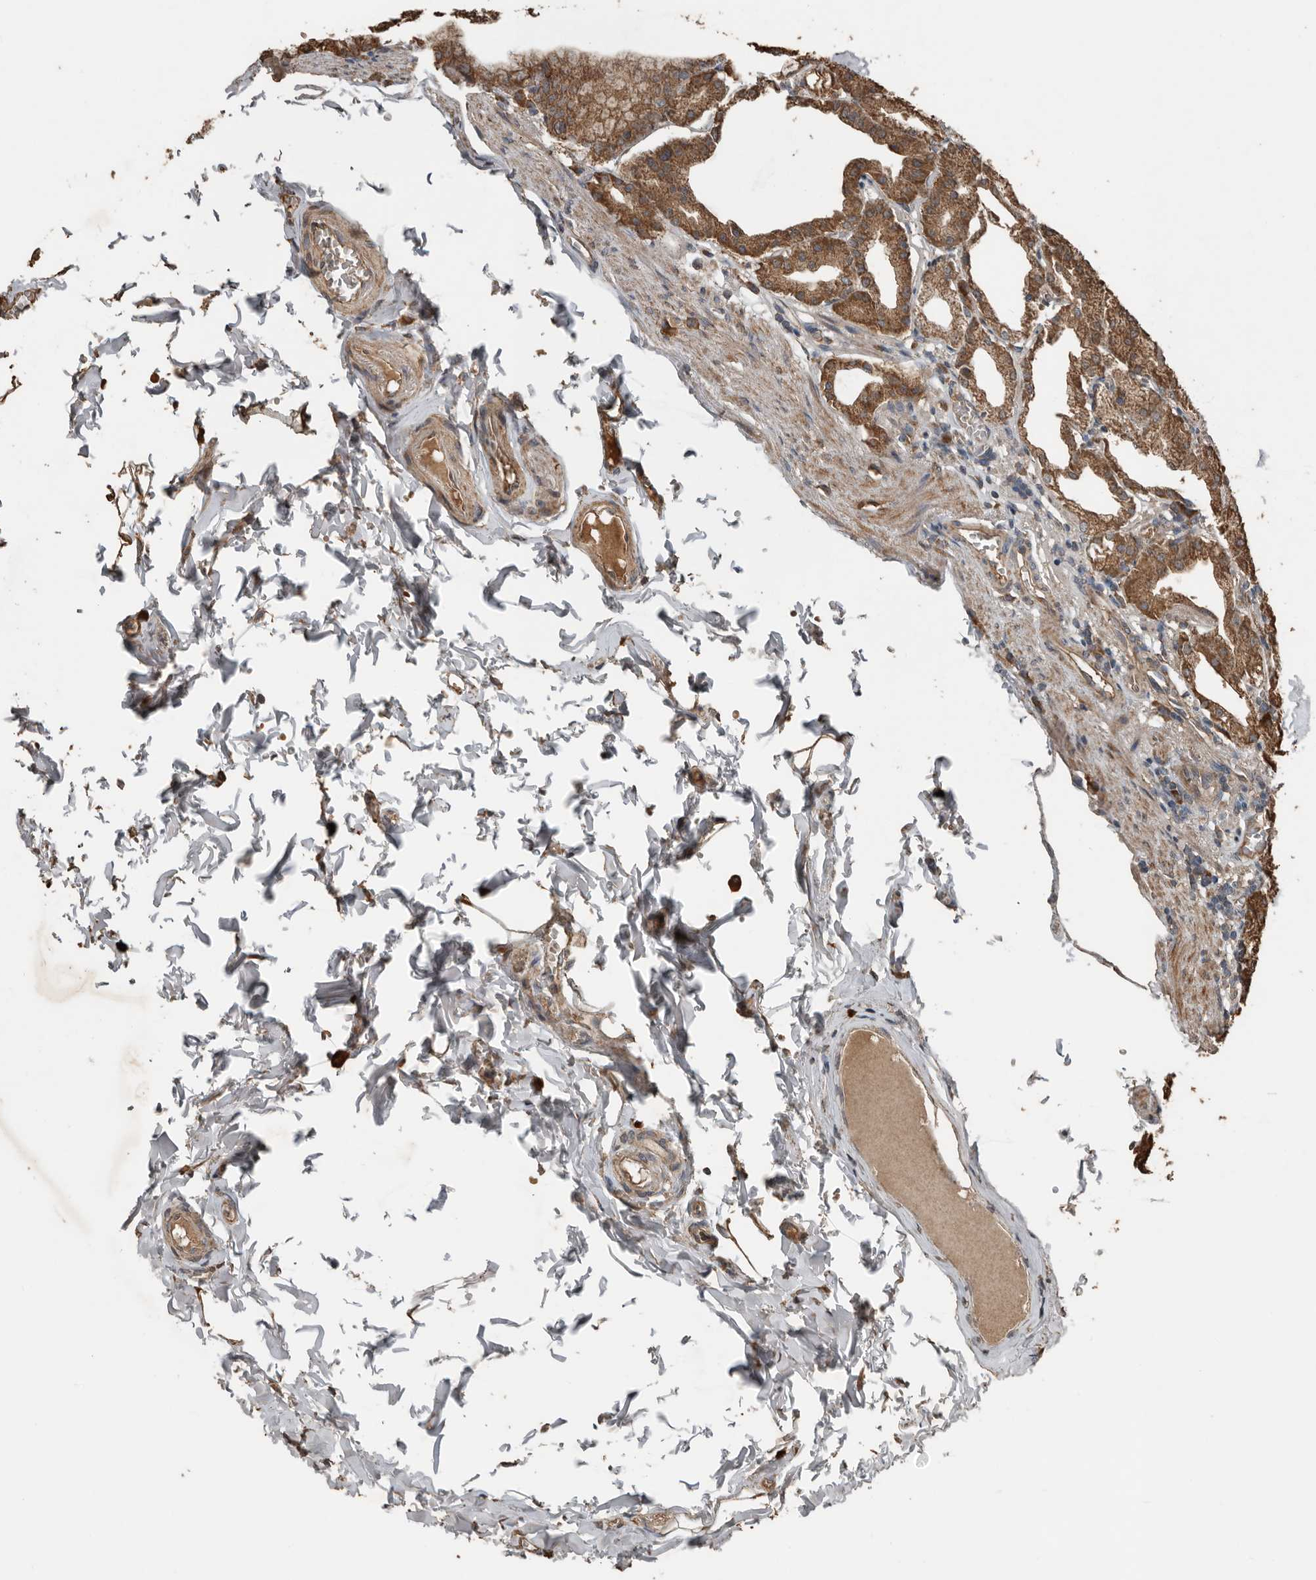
{"staining": {"intensity": "moderate", "quantity": ">75%", "location": "cytoplasmic/membranous"}, "tissue": "stomach", "cell_type": "Glandular cells", "image_type": "normal", "snomed": [{"axis": "morphology", "description": "Normal tissue, NOS"}, {"axis": "topography", "description": "Stomach, lower"}], "caption": "Protein expression analysis of normal stomach shows moderate cytoplasmic/membranous expression in approximately >75% of glandular cells. The staining was performed using DAB, with brown indicating positive protein expression. Nuclei are stained blue with hematoxylin.", "gene": "RNF207", "patient": {"sex": "male", "age": 71}}